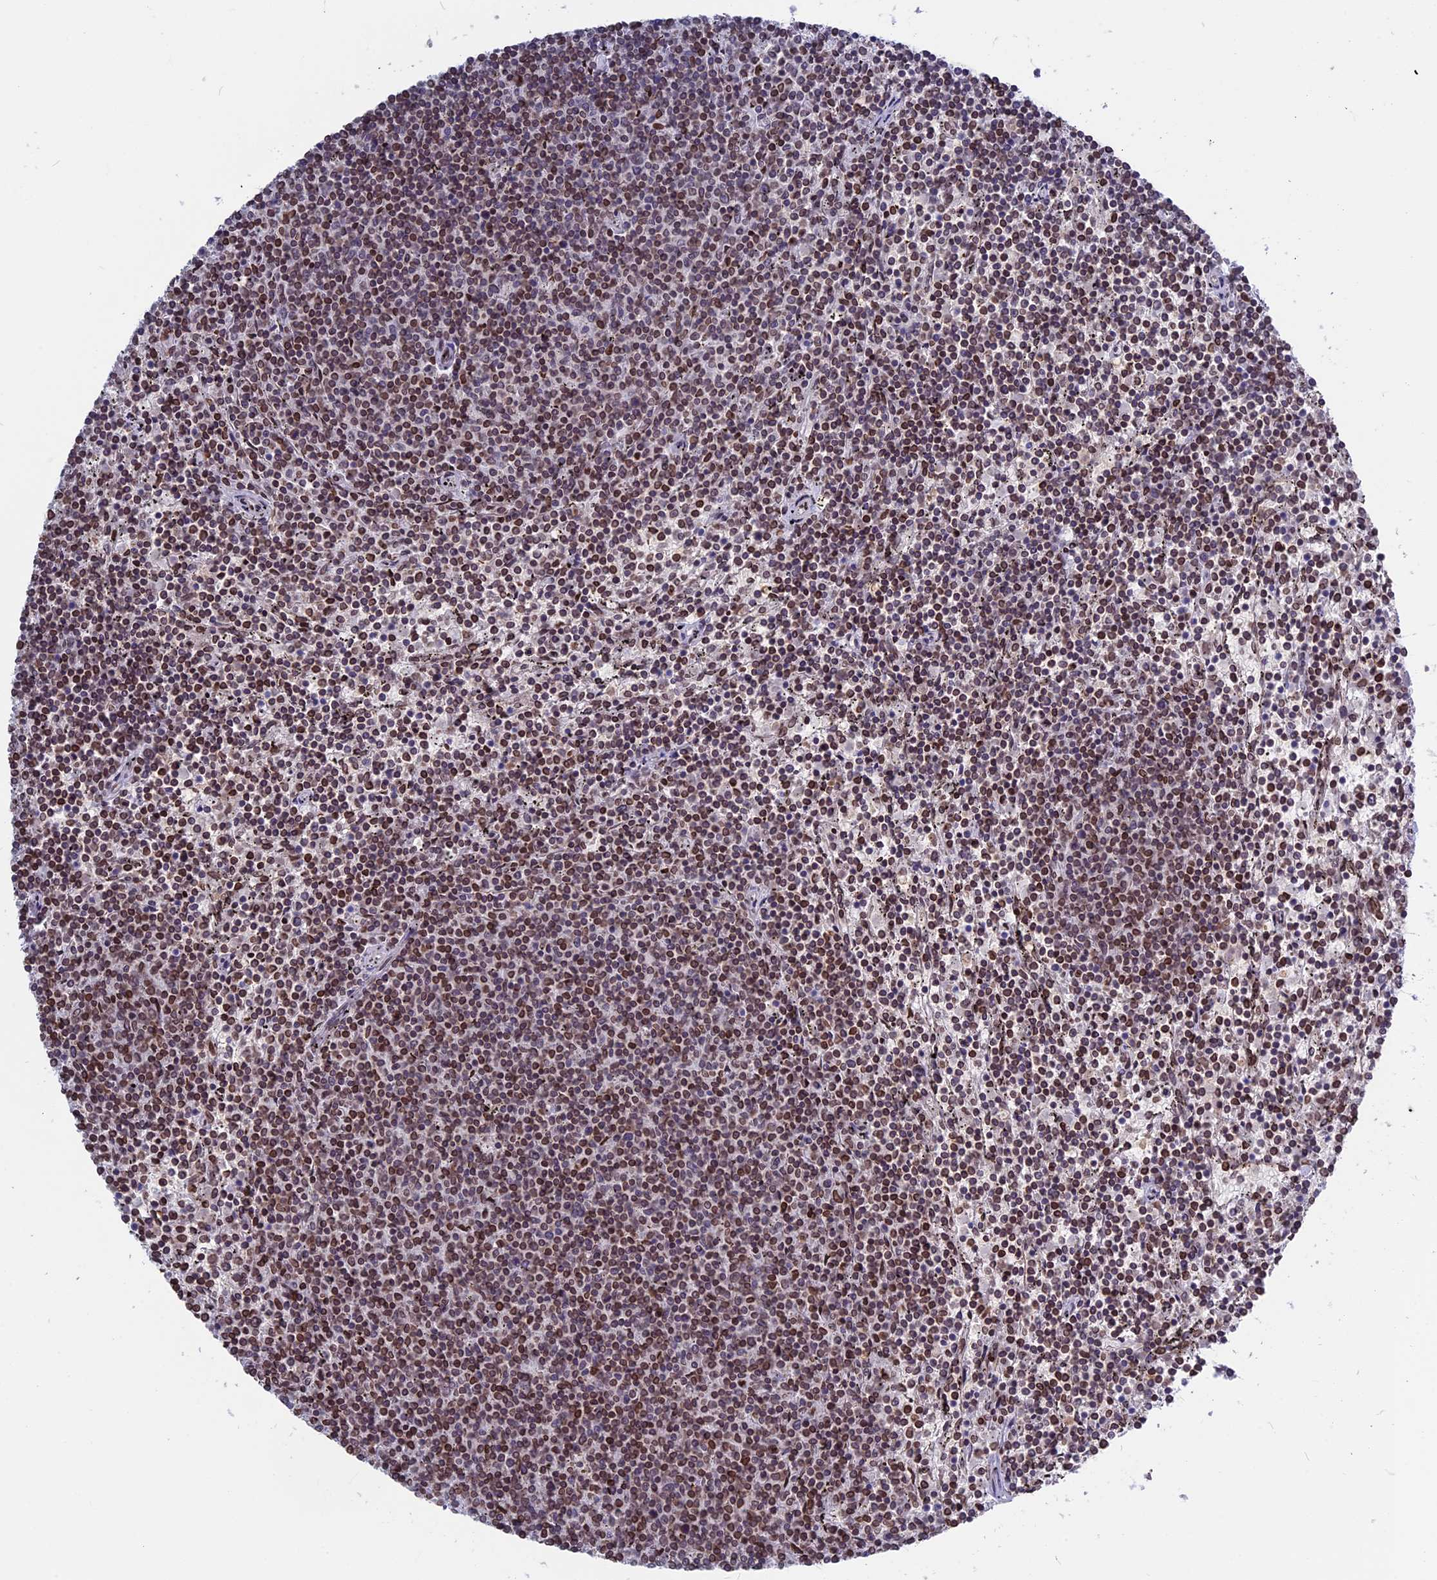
{"staining": {"intensity": "moderate", "quantity": ">75%", "location": "cytoplasmic/membranous,nuclear"}, "tissue": "lymphoma", "cell_type": "Tumor cells", "image_type": "cancer", "snomed": [{"axis": "morphology", "description": "Malignant lymphoma, non-Hodgkin's type, Low grade"}, {"axis": "topography", "description": "Spleen"}], "caption": "Immunohistochemistry micrograph of neoplastic tissue: human low-grade malignant lymphoma, non-Hodgkin's type stained using IHC reveals medium levels of moderate protein expression localized specifically in the cytoplasmic/membranous and nuclear of tumor cells, appearing as a cytoplasmic/membranous and nuclear brown color.", "gene": "PTCHD4", "patient": {"sex": "female", "age": 50}}